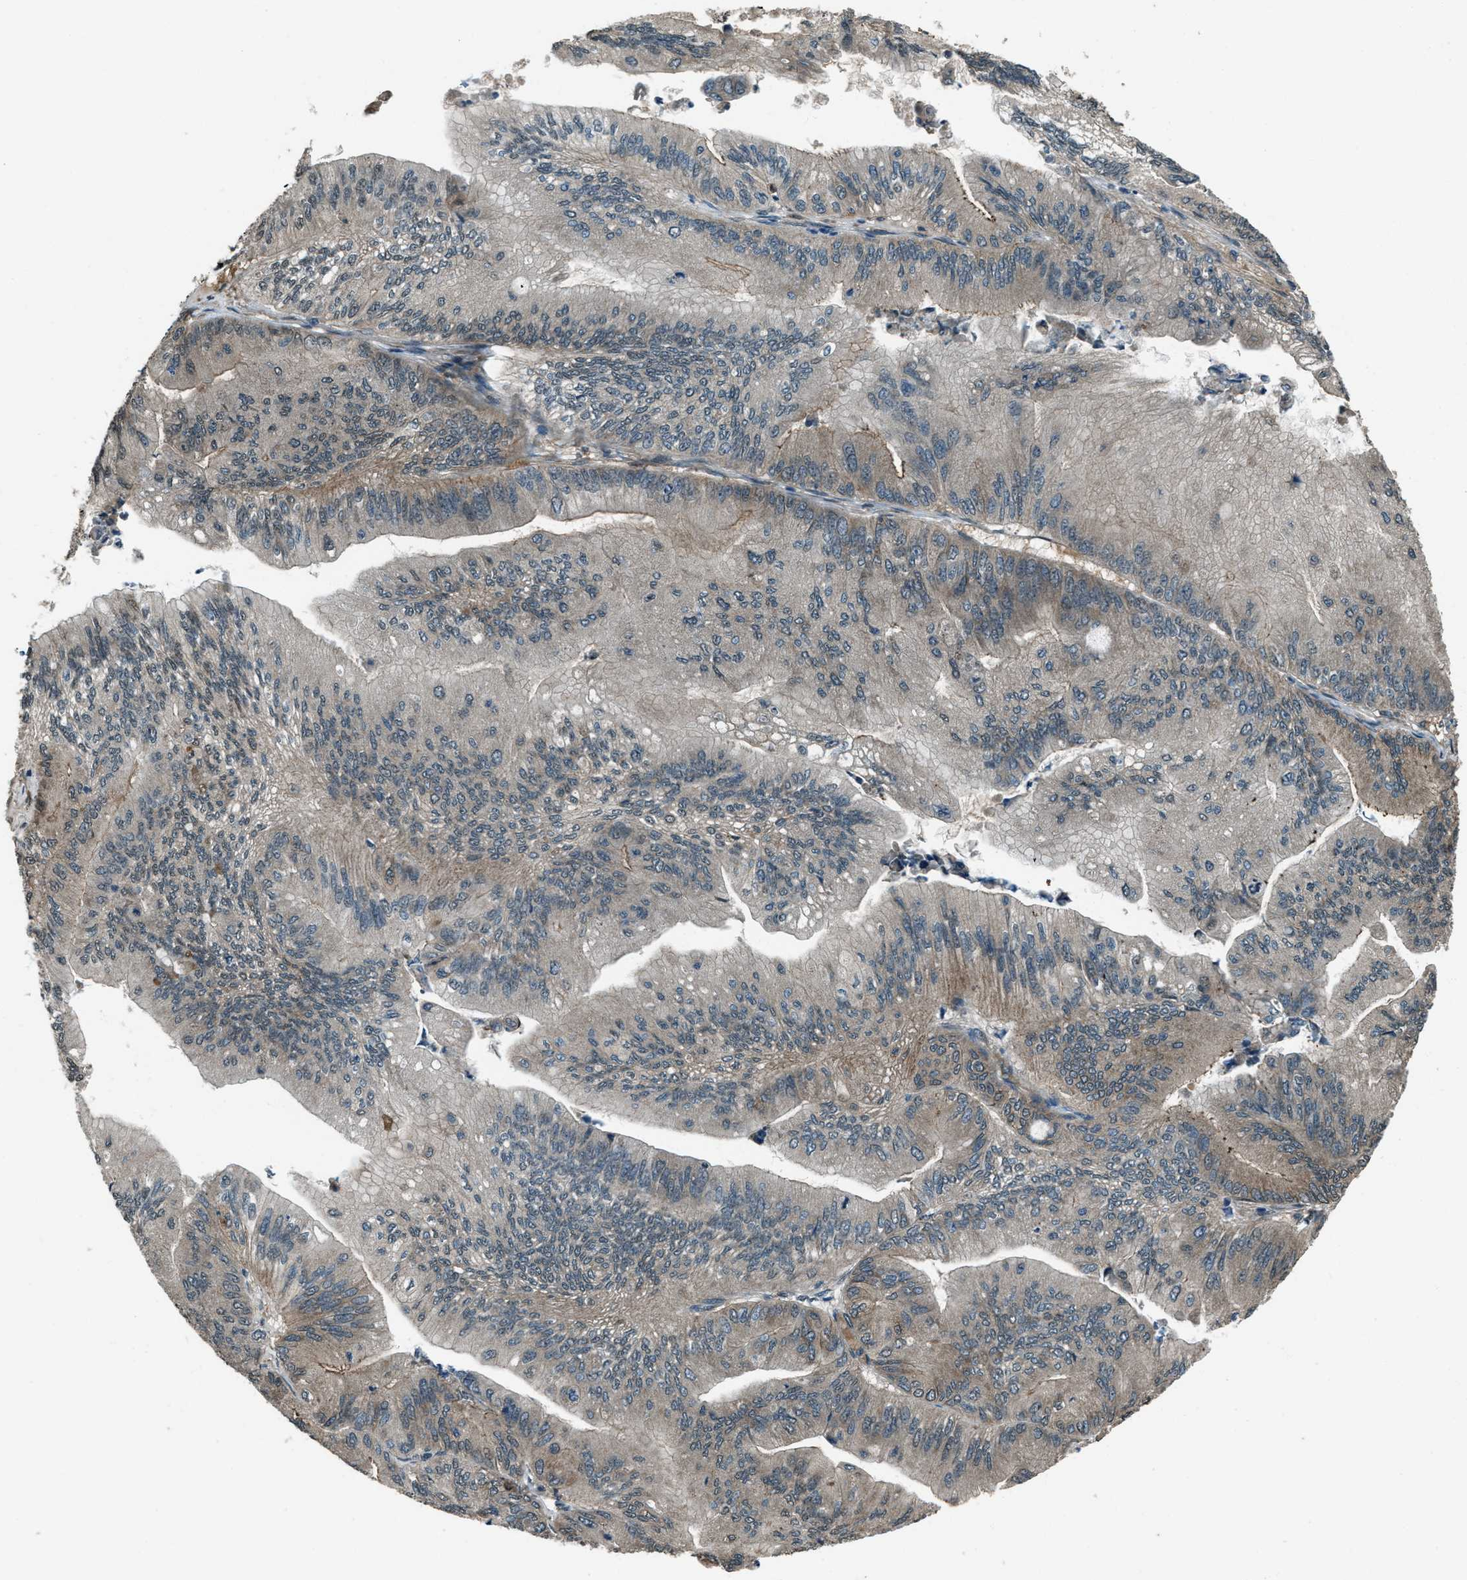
{"staining": {"intensity": "weak", "quantity": "<25%", "location": "cytoplasmic/membranous"}, "tissue": "ovarian cancer", "cell_type": "Tumor cells", "image_type": "cancer", "snomed": [{"axis": "morphology", "description": "Cystadenocarcinoma, mucinous, NOS"}, {"axis": "topography", "description": "Ovary"}], "caption": "Immunohistochemistry (IHC) photomicrograph of human ovarian mucinous cystadenocarcinoma stained for a protein (brown), which displays no expression in tumor cells.", "gene": "SVIL", "patient": {"sex": "female", "age": 61}}